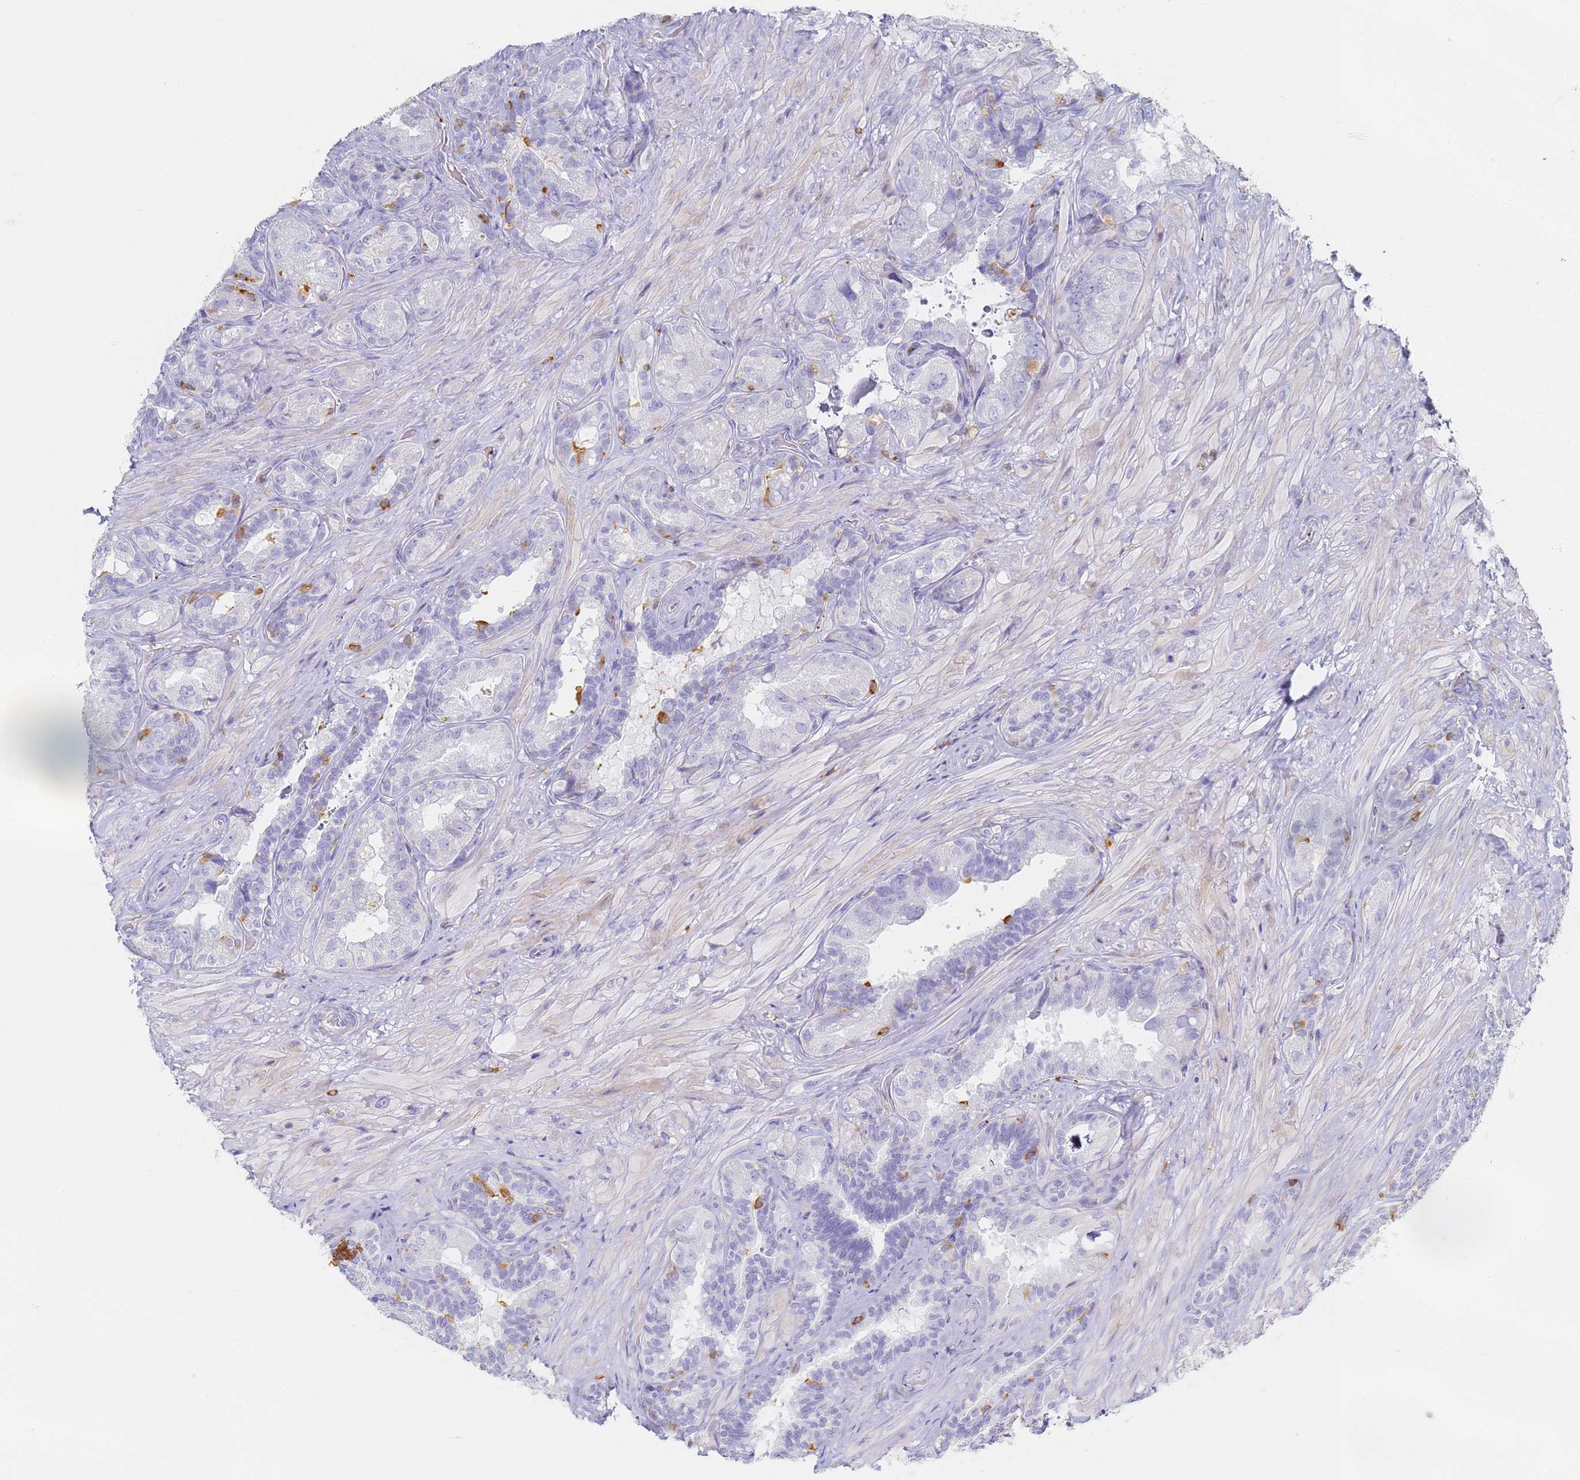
{"staining": {"intensity": "negative", "quantity": "none", "location": "none"}, "tissue": "seminal vesicle", "cell_type": "Glandular cells", "image_type": "normal", "snomed": [{"axis": "morphology", "description": "Normal tissue, NOS"}, {"axis": "topography", "description": "Prostate and seminal vesicle, NOS"}, {"axis": "topography", "description": "Prostate"}, {"axis": "topography", "description": "Seminal veicle"}], "caption": "The immunohistochemistry micrograph has no significant expression in glandular cells of seminal vesicle. (Brightfield microscopy of DAB IHC at high magnification).", "gene": "BIN2", "patient": {"sex": "male", "age": 67}}